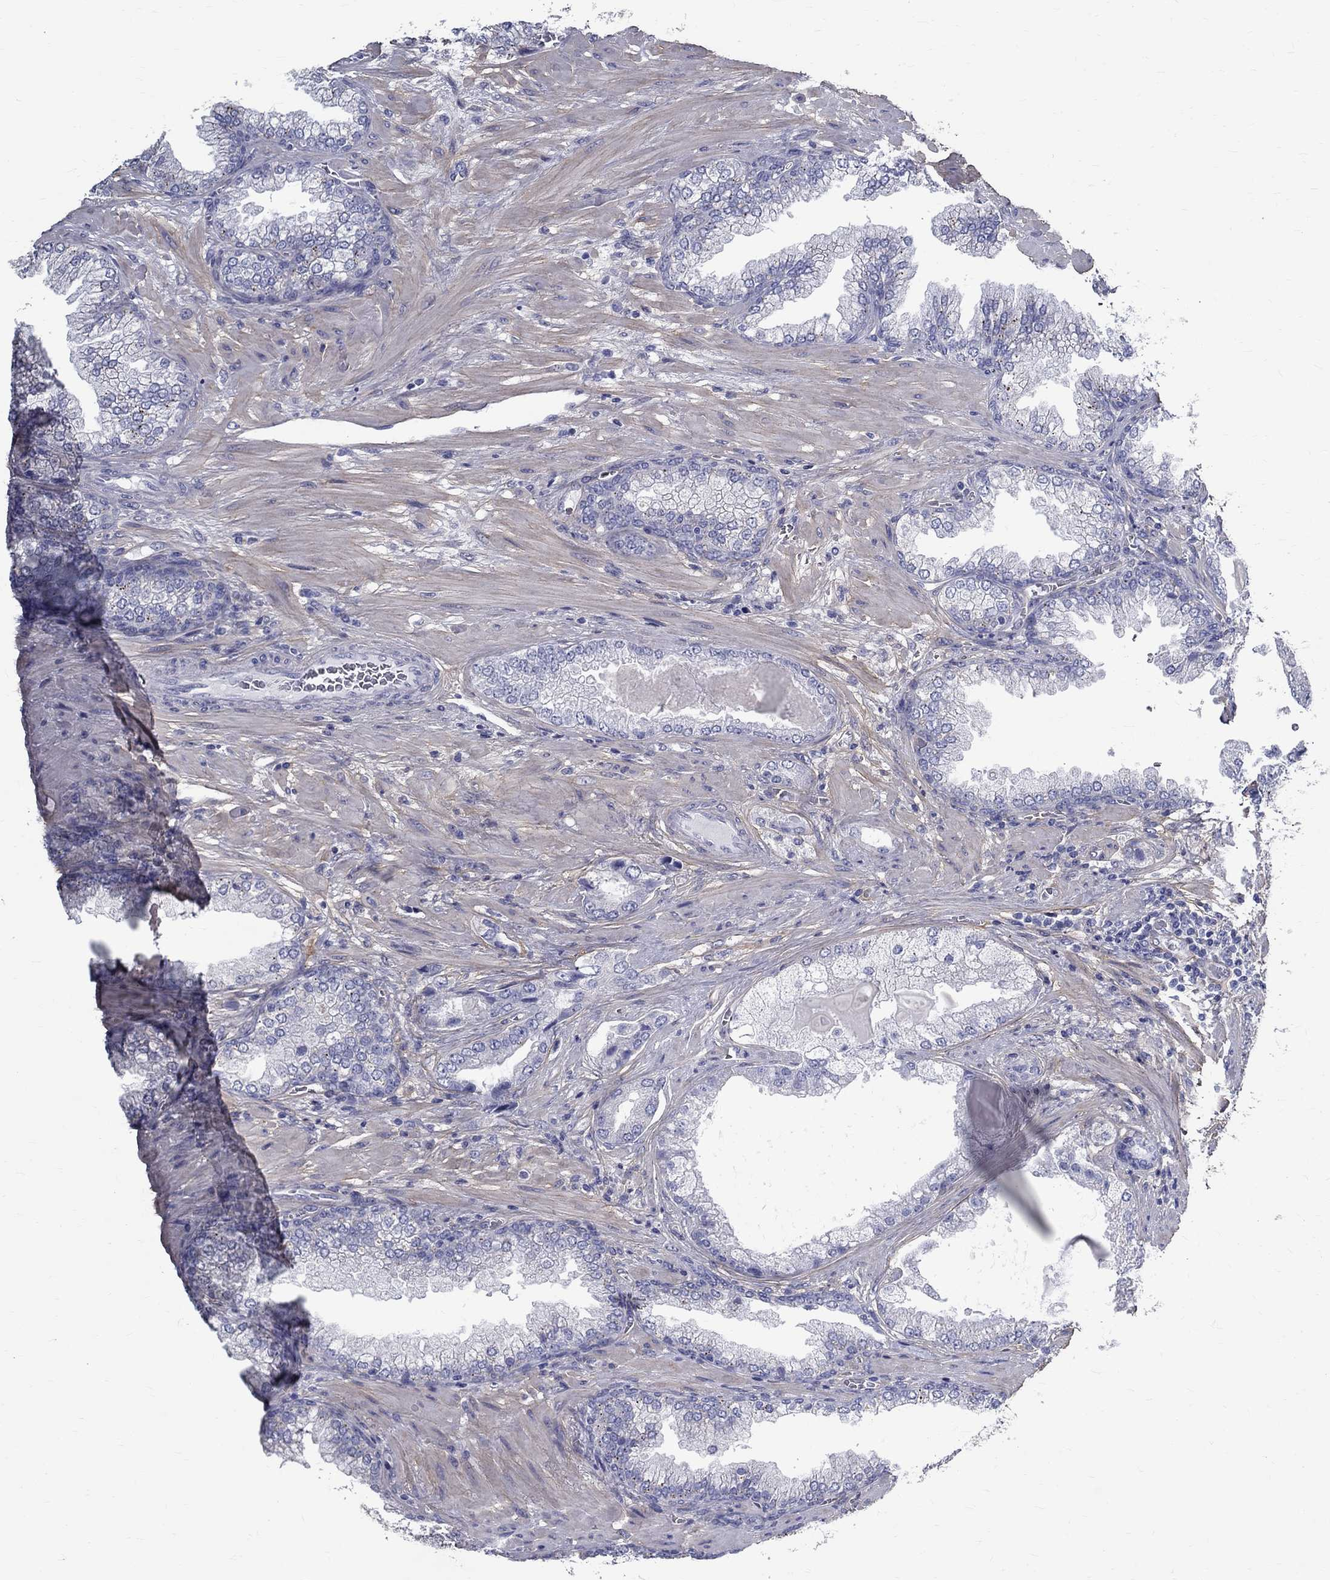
{"staining": {"intensity": "strong", "quantity": "<25%", "location": "cytoplasmic/membranous"}, "tissue": "prostate cancer", "cell_type": "Tumor cells", "image_type": "cancer", "snomed": [{"axis": "morphology", "description": "Adenocarcinoma, Low grade"}, {"axis": "topography", "description": "Prostate"}], "caption": "An image showing strong cytoplasmic/membranous staining in approximately <25% of tumor cells in prostate low-grade adenocarcinoma, as visualized by brown immunohistochemical staining.", "gene": "ANXA10", "patient": {"sex": "male", "age": 57}}